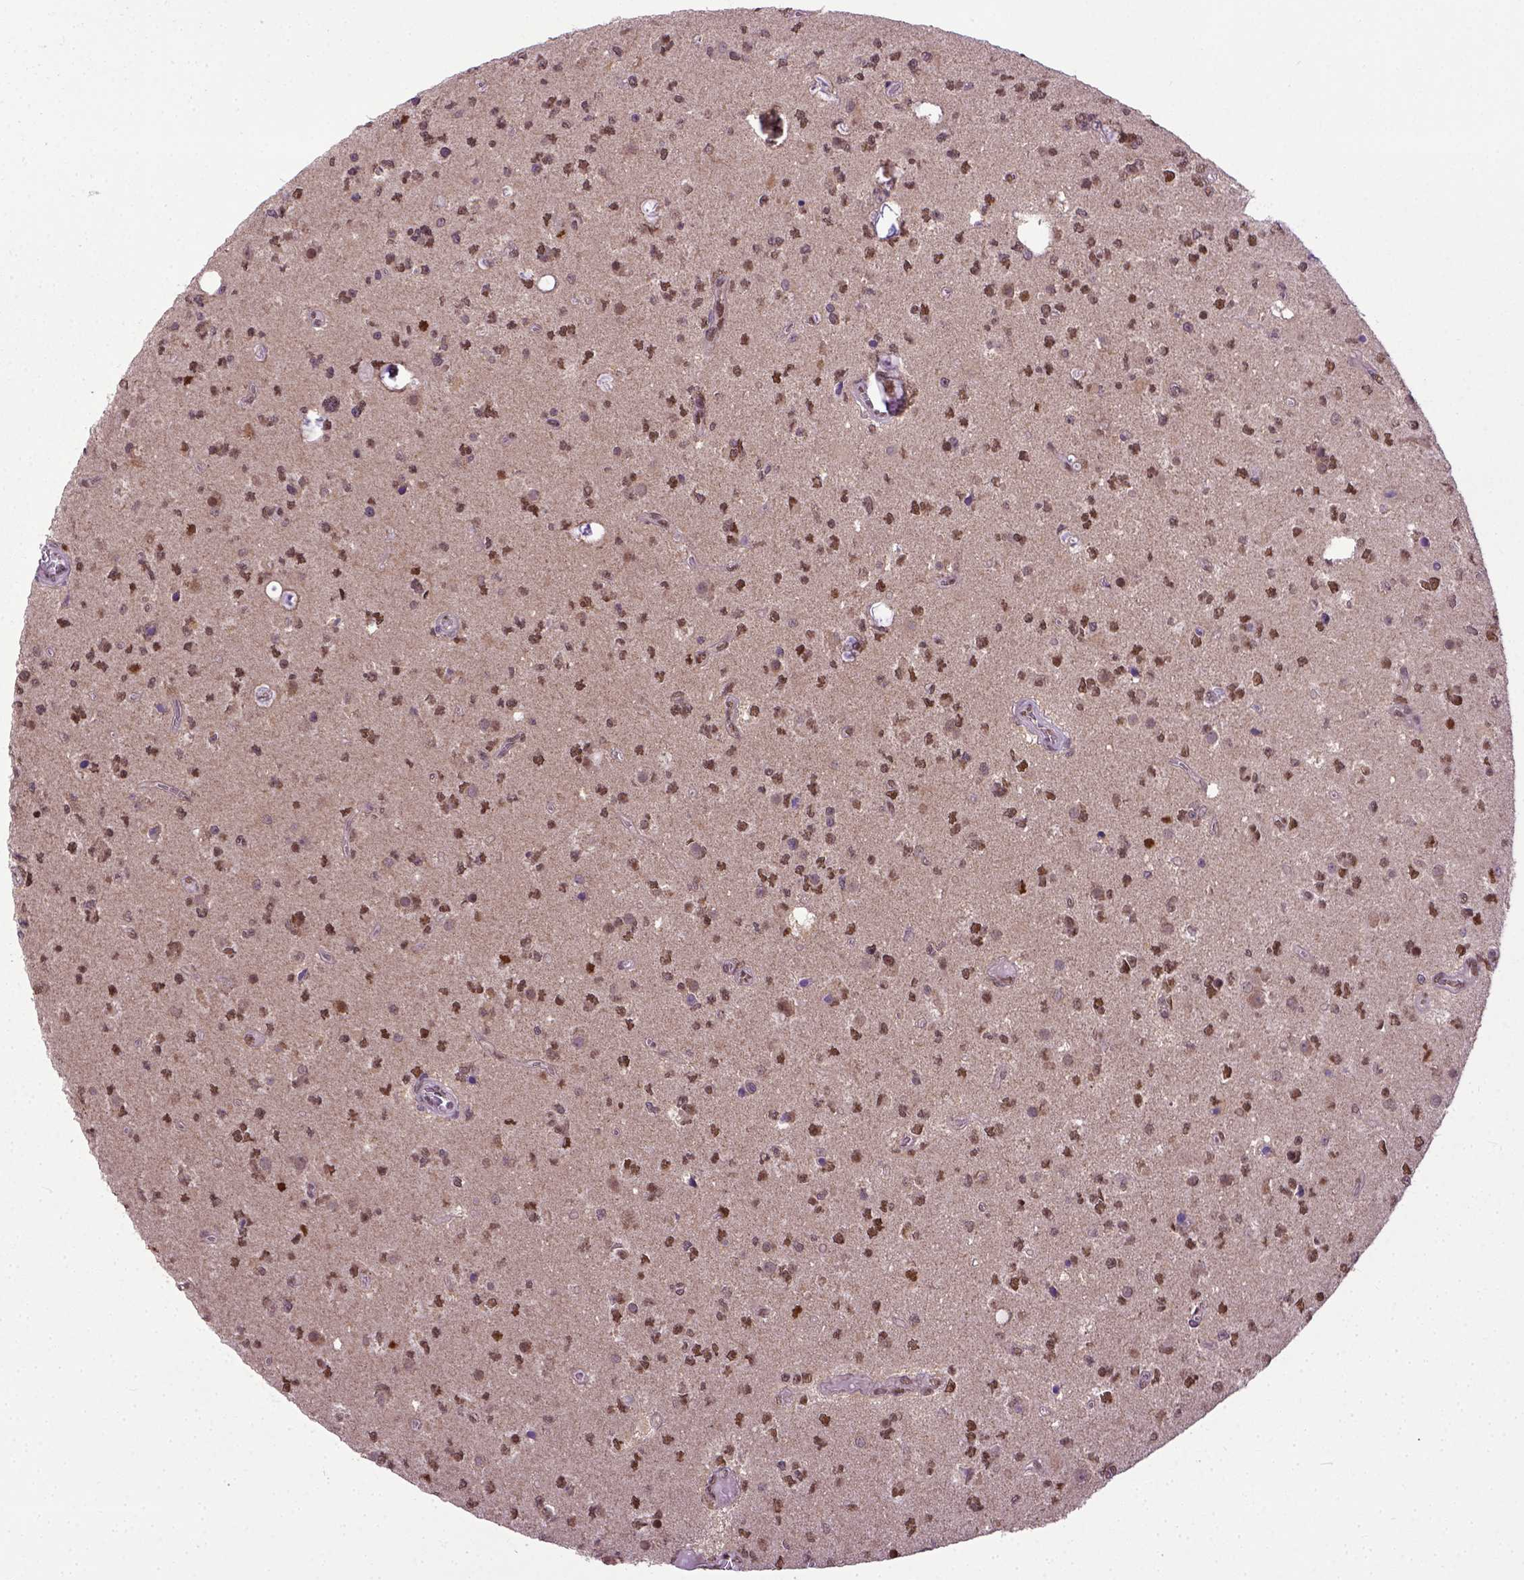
{"staining": {"intensity": "moderate", "quantity": "25%-75%", "location": "nuclear"}, "tissue": "glioma", "cell_type": "Tumor cells", "image_type": "cancer", "snomed": [{"axis": "morphology", "description": "Glioma, malignant, Low grade"}, {"axis": "topography", "description": "Brain"}], "caption": "A high-resolution image shows immunohistochemistry (IHC) staining of glioma, which displays moderate nuclear staining in about 25%-75% of tumor cells. The protein of interest is shown in brown color, while the nuclei are stained blue.", "gene": "UBA3", "patient": {"sex": "female", "age": 45}}